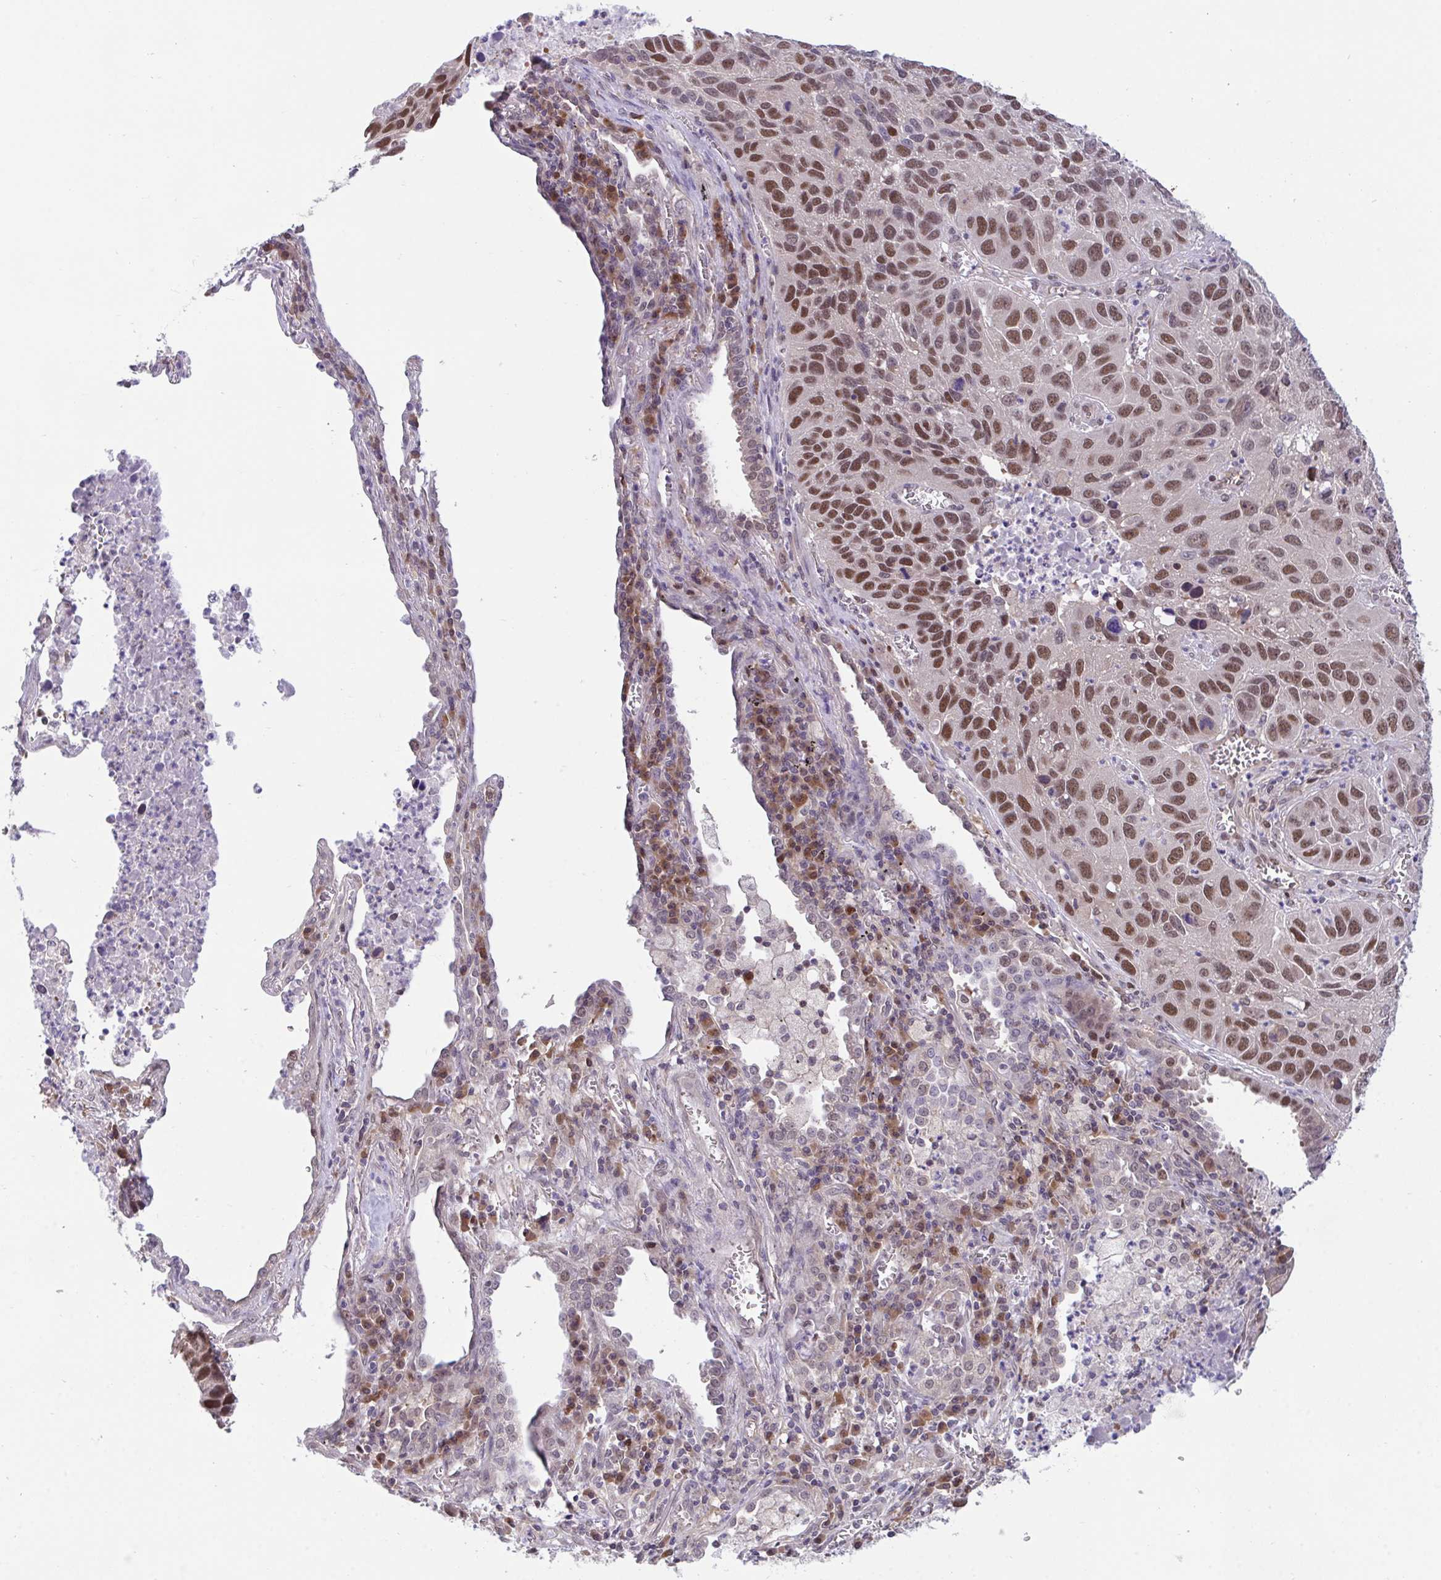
{"staining": {"intensity": "moderate", "quantity": ">75%", "location": "nuclear"}, "tissue": "lung cancer", "cell_type": "Tumor cells", "image_type": "cancer", "snomed": [{"axis": "morphology", "description": "Squamous cell carcinoma, NOS"}, {"axis": "topography", "description": "Lung"}], "caption": "Moderate nuclear staining is seen in approximately >75% of tumor cells in lung squamous cell carcinoma. Using DAB (3,3'-diaminobenzidine) (brown) and hematoxylin (blue) stains, captured at high magnification using brightfield microscopy.", "gene": "ZNF444", "patient": {"sex": "female", "age": 61}}